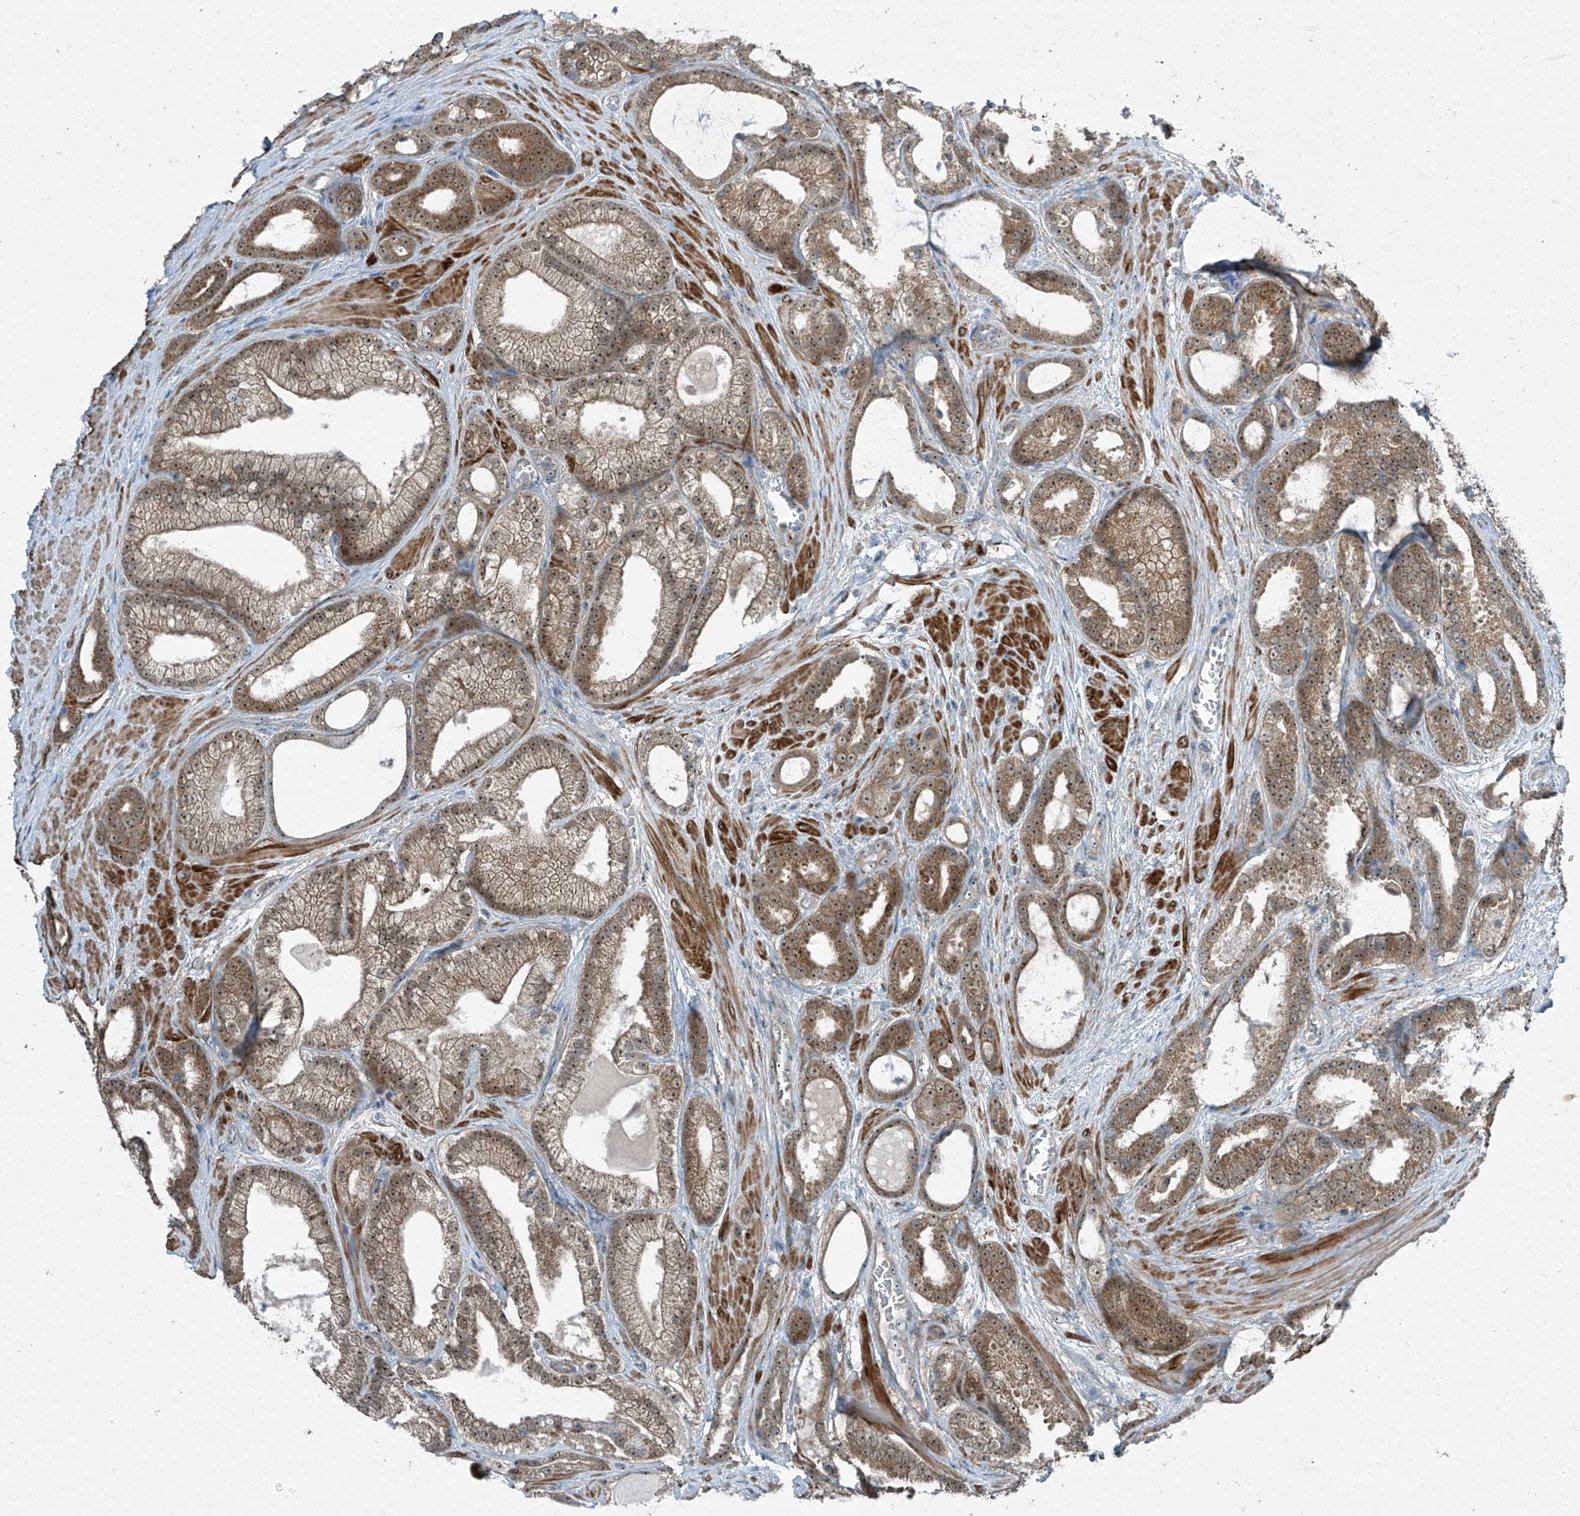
{"staining": {"intensity": "moderate", "quantity": ">75%", "location": "cytoplasmic/membranous,nuclear"}, "tissue": "prostate cancer", "cell_type": "Tumor cells", "image_type": "cancer", "snomed": [{"axis": "morphology", "description": "Adenocarcinoma, High grade"}, {"axis": "topography", "description": "Prostate"}], "caption": "A micrograph of prostate cancer (adenocarcinoma (high-grade)) stained for a protein shows moderate cytoplasmic/membranous and nuclear brown staining in tumor cells. The protein is stained brown, and the nuclei are stained in blue (DAB IHC with brightfield microscopy, high magnification).", "gene": "PPCS", "patient": {"sex": "male", "age": 60}}